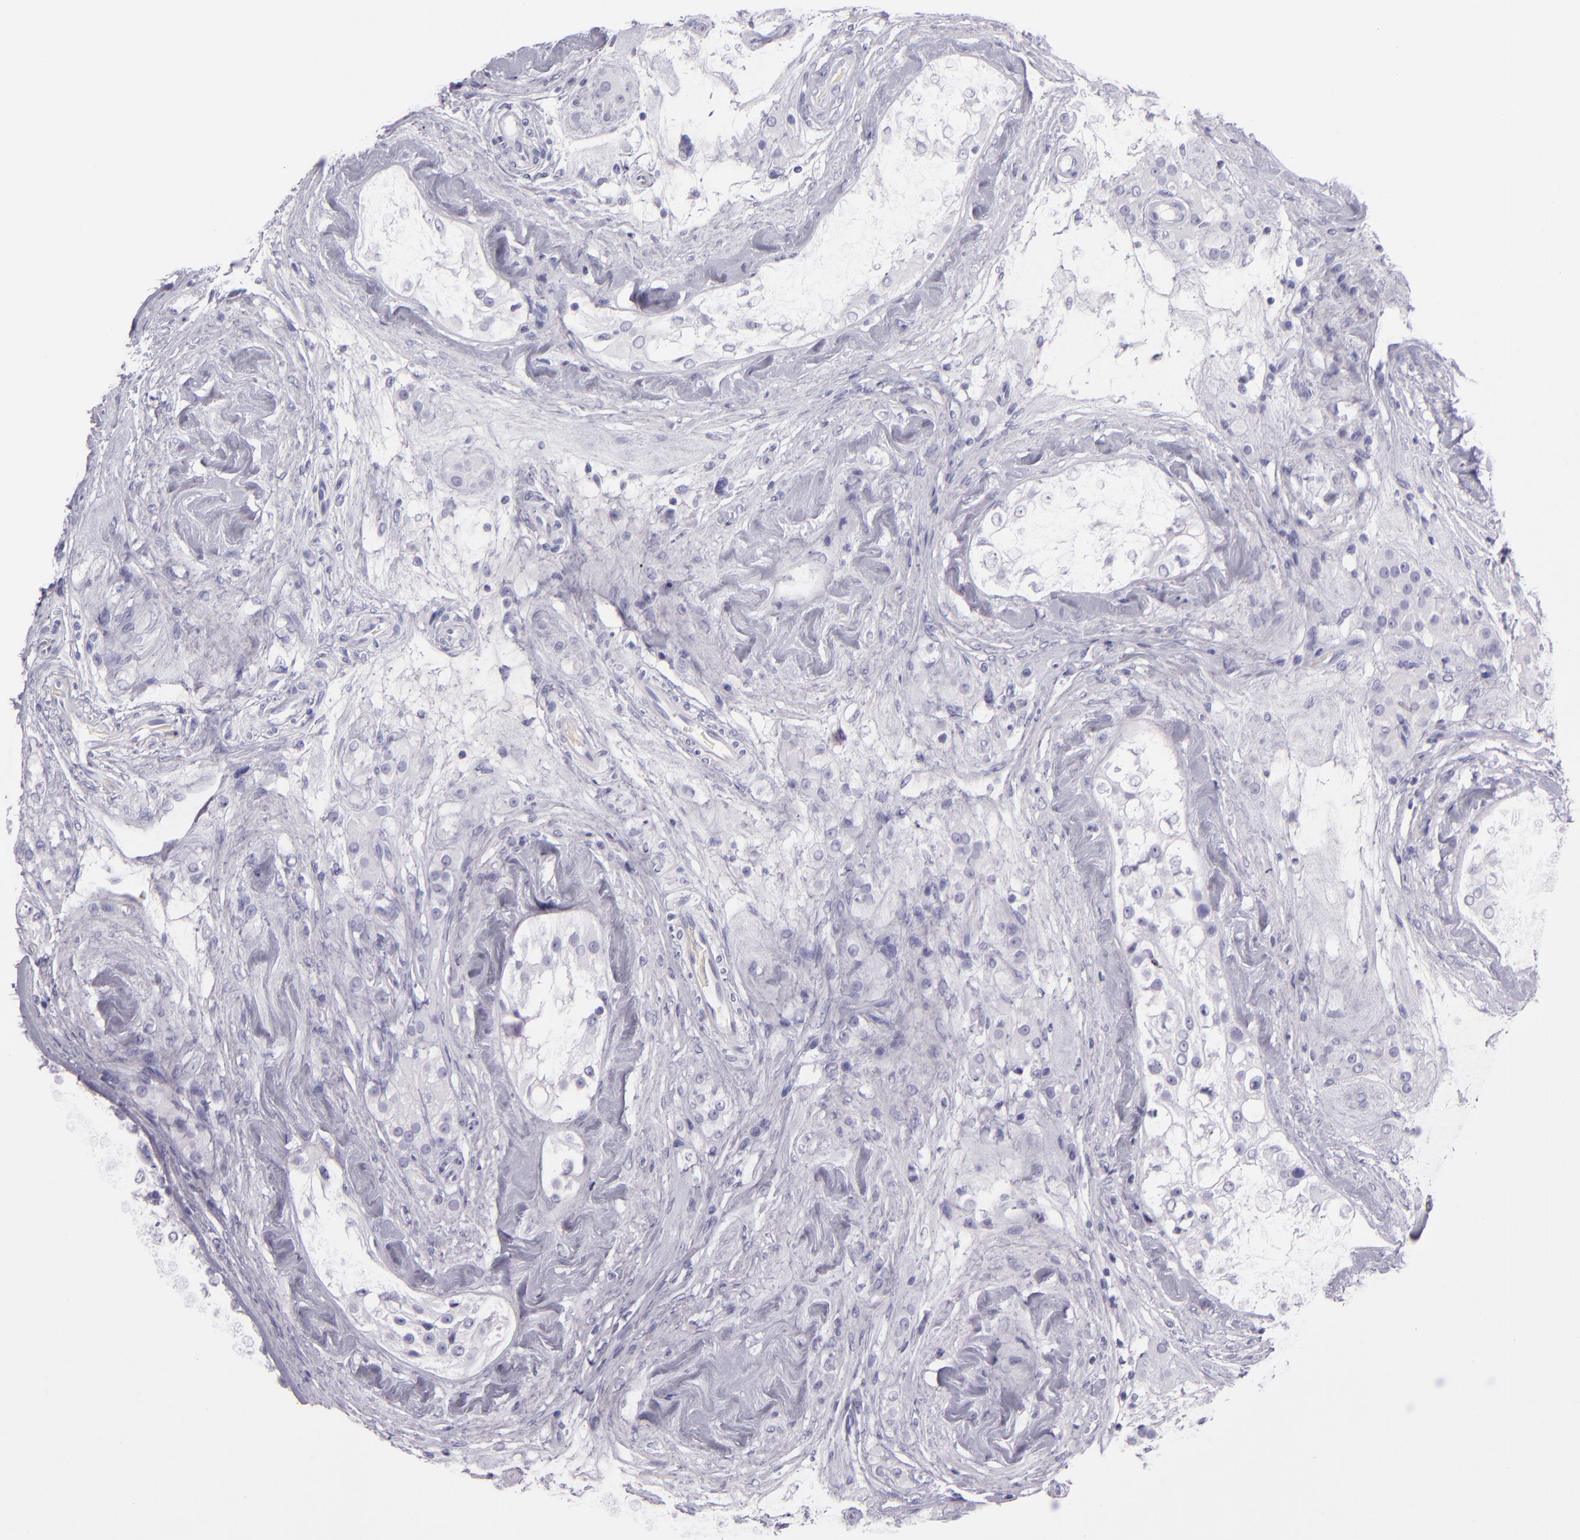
{"staining": {"intensity": "negative", "quantity": "none", "location": "none"}, "tissue": "testis", "cell_type": "Cells in seminiferous ducts", "image_type": "normal", "snomed": [{"axis": "morphology", "description": "Normal tissue, NOS"}, {"axis": "topography", "description": "Testis"}], "caption": "Cells in seminiferous ducts show no significant protein expression in benign testis.", "gene": "CR2", "patient": {"sex": "male", "age": 46}}